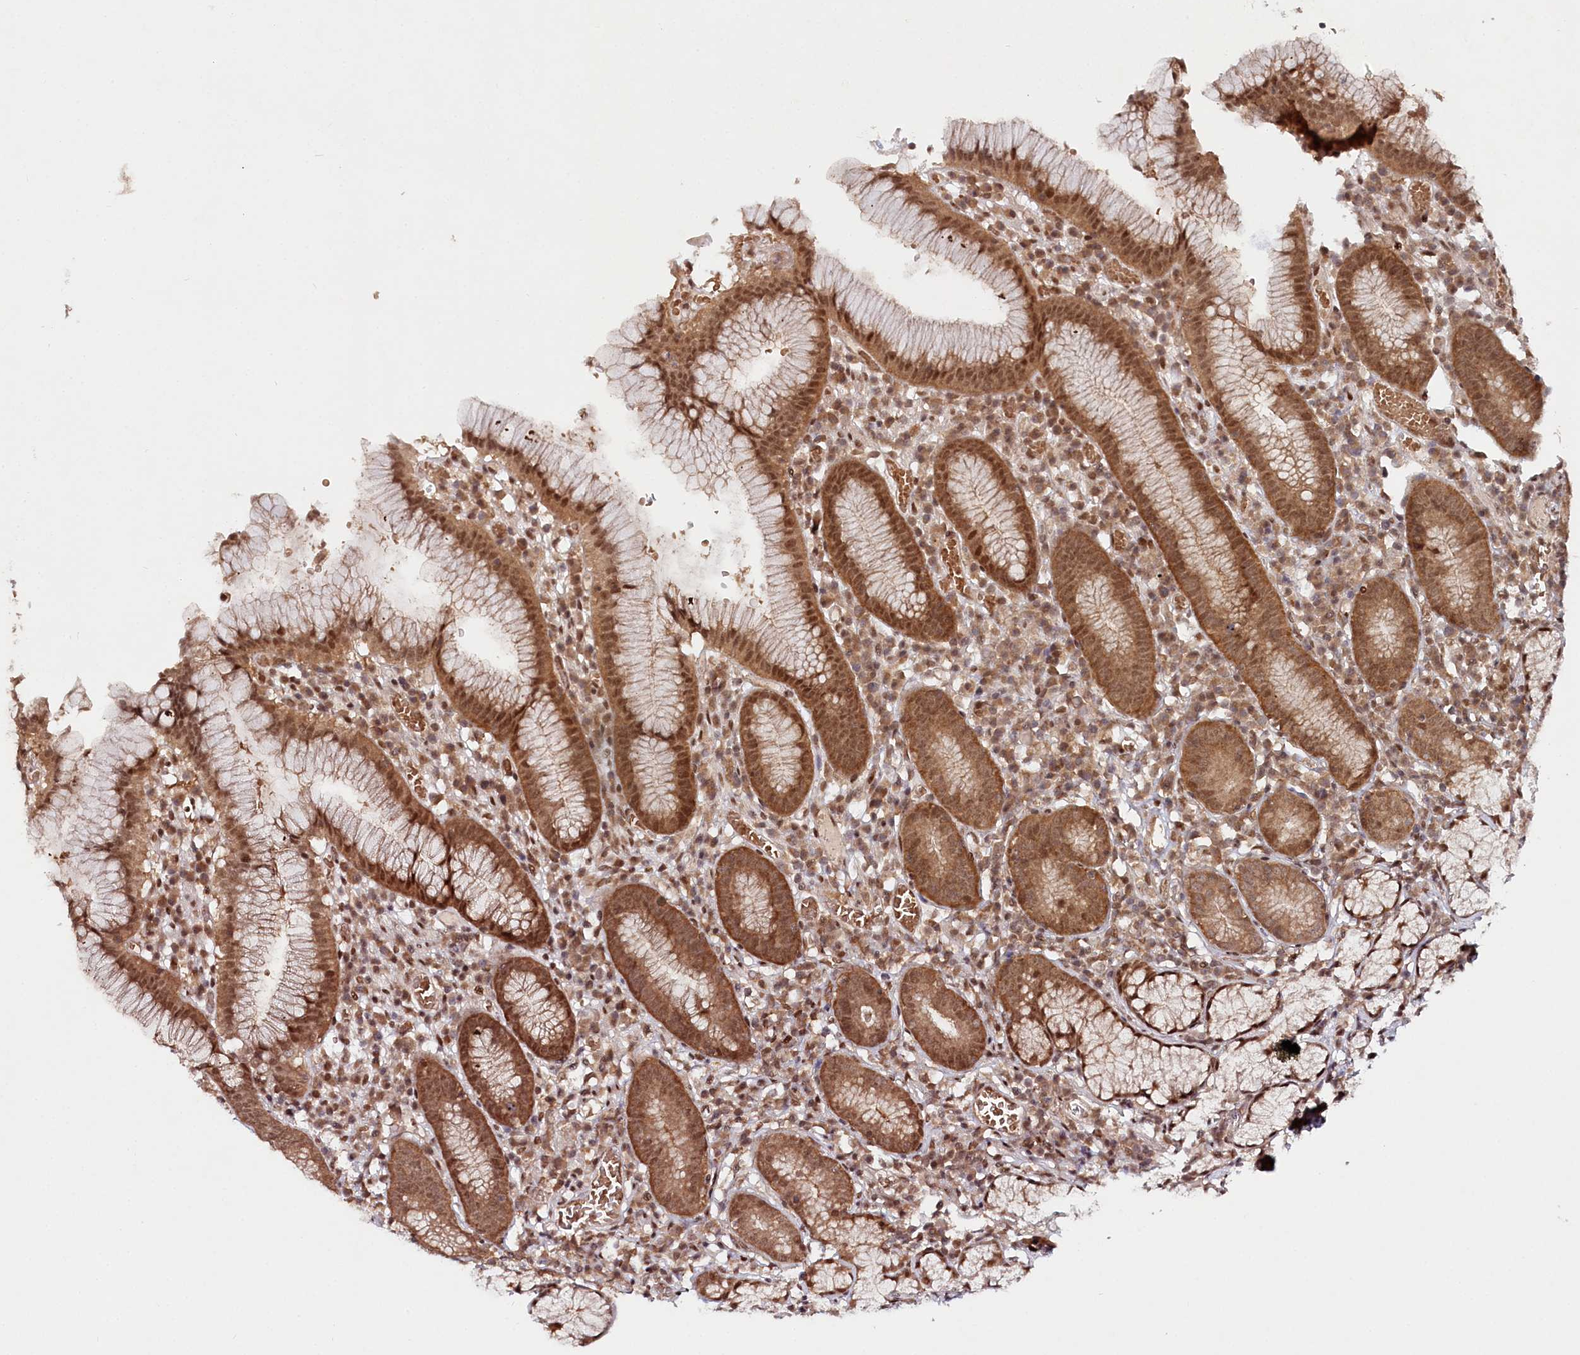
{"staining": {"intensity": "moderate", "quantity": ">75%", "location": "cytoplasmic/membranous,nuclear"}, "tissue": "stomach", "cell_type": "Glandular cells", "image_type": "normal", "snomed": [{"axis": "morphology", "description": "Normal tissue, NOS"}, {"axis": "topography", "description": "Stomach"}], "caption": "Immunohistochemistry (IHC) image of unremarkable stomach stained for a protein (brown), which reveals medium levels of moderate cytoplasmic/membranous,nuclear staining in about >75% of glandular cells.", "gene": "CCDC65", "patient": {"sex": "male", "age": 55}}